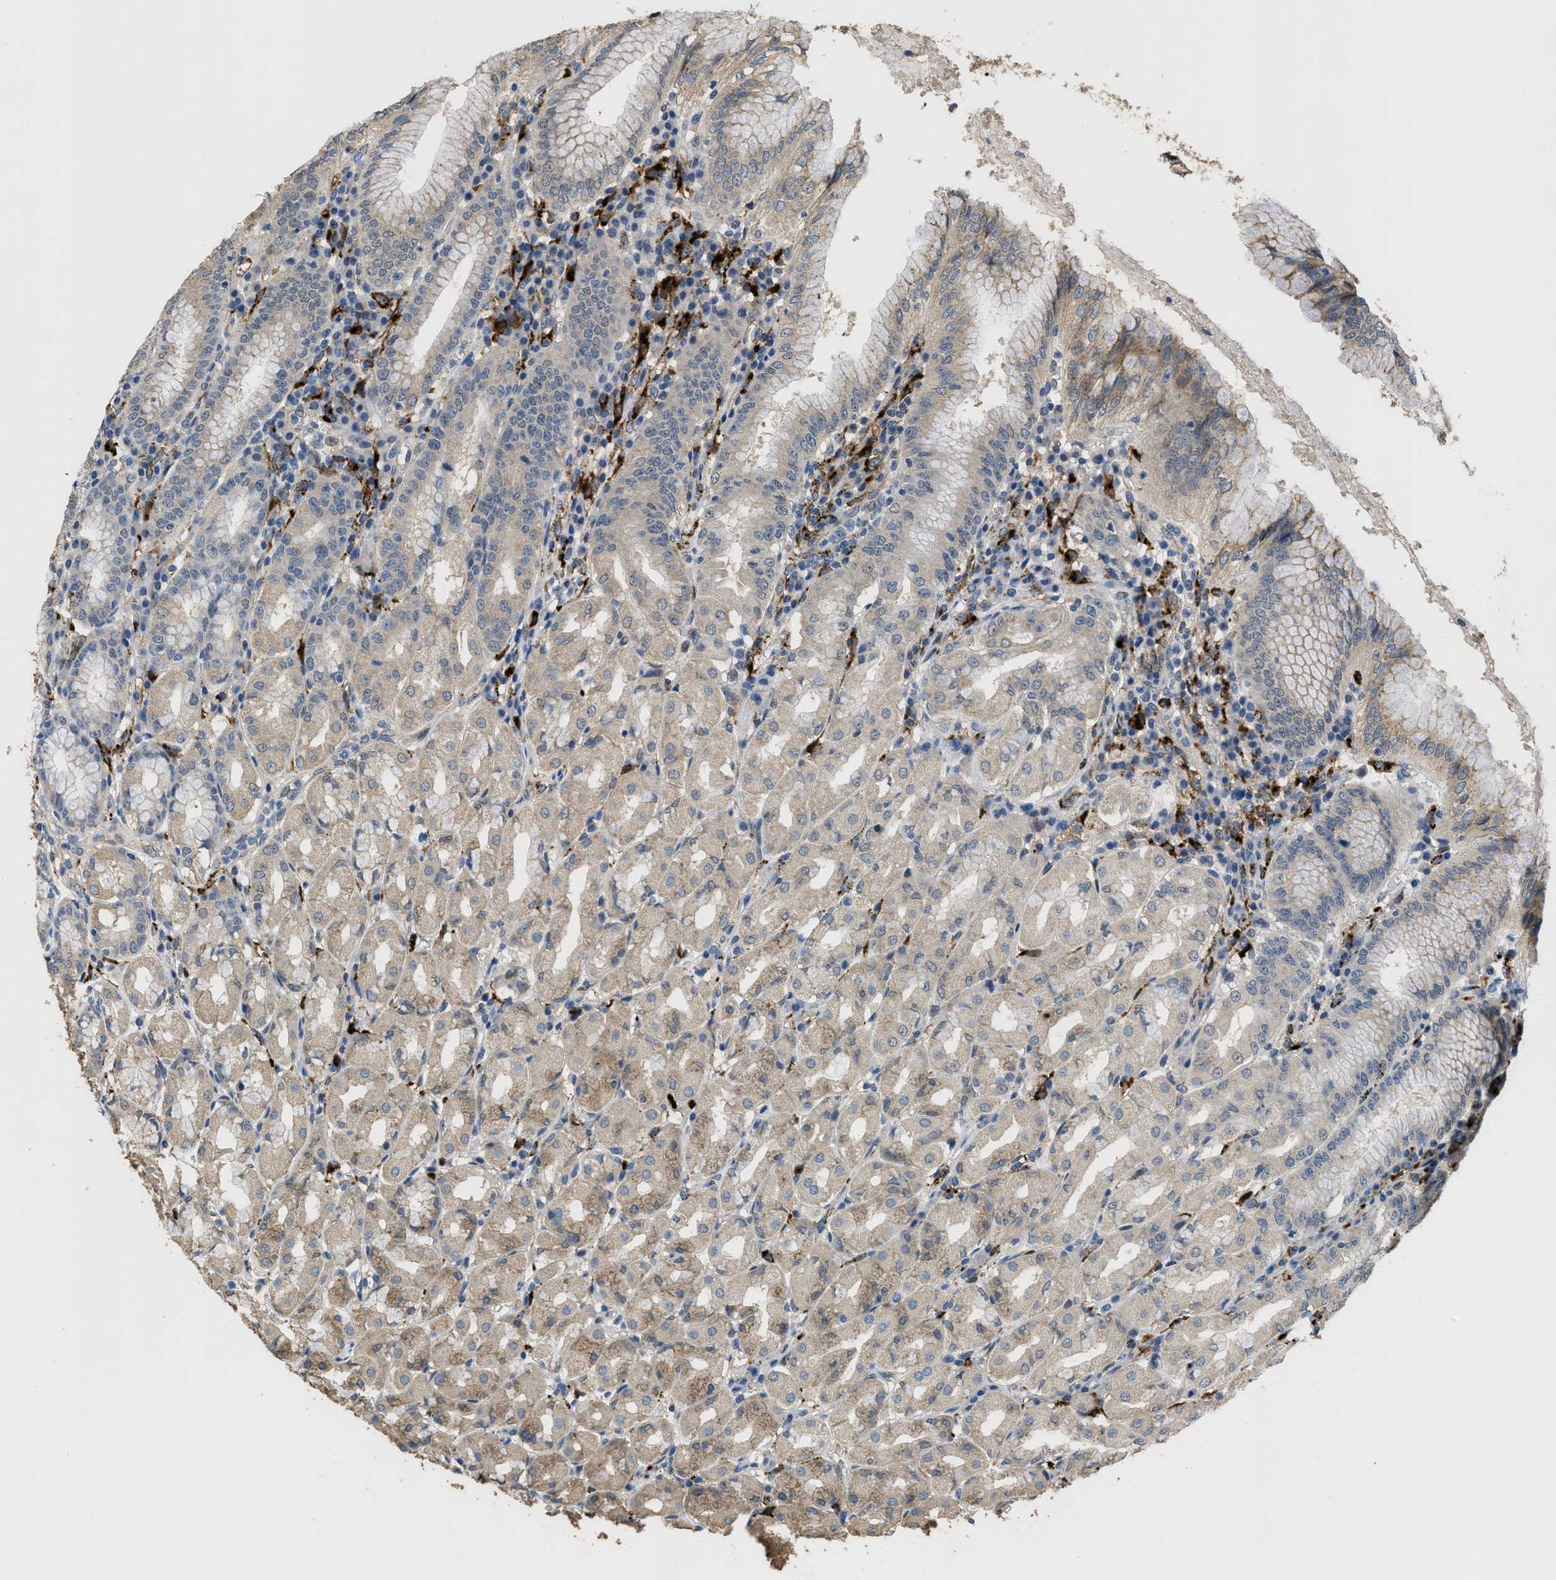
{"staining": {"intensity": "weak", "quantity": "25%-75%", "location": "cytoplasmic/membranous"}, "tissue": "stomach", "cell_type": "Glandular cells", "image_type": "normal", "snomed": [{"axis": "morphology", "description": "Normal tissue, NOS"}, {"axis": "topography", "description": "Stomach"}, {"axis": "topography", "description": "Stomach, lower"}], "caption": "Protein staining reveals weak cytoplasmic/membranous staining in about 25%-75% of glandular cells in unremarkable stomach. (brown staining indicates protein expression, while blue staining denotes nuclei).", "gene": "BMPR2", "patient": {"sex": "female", "age": 56}}